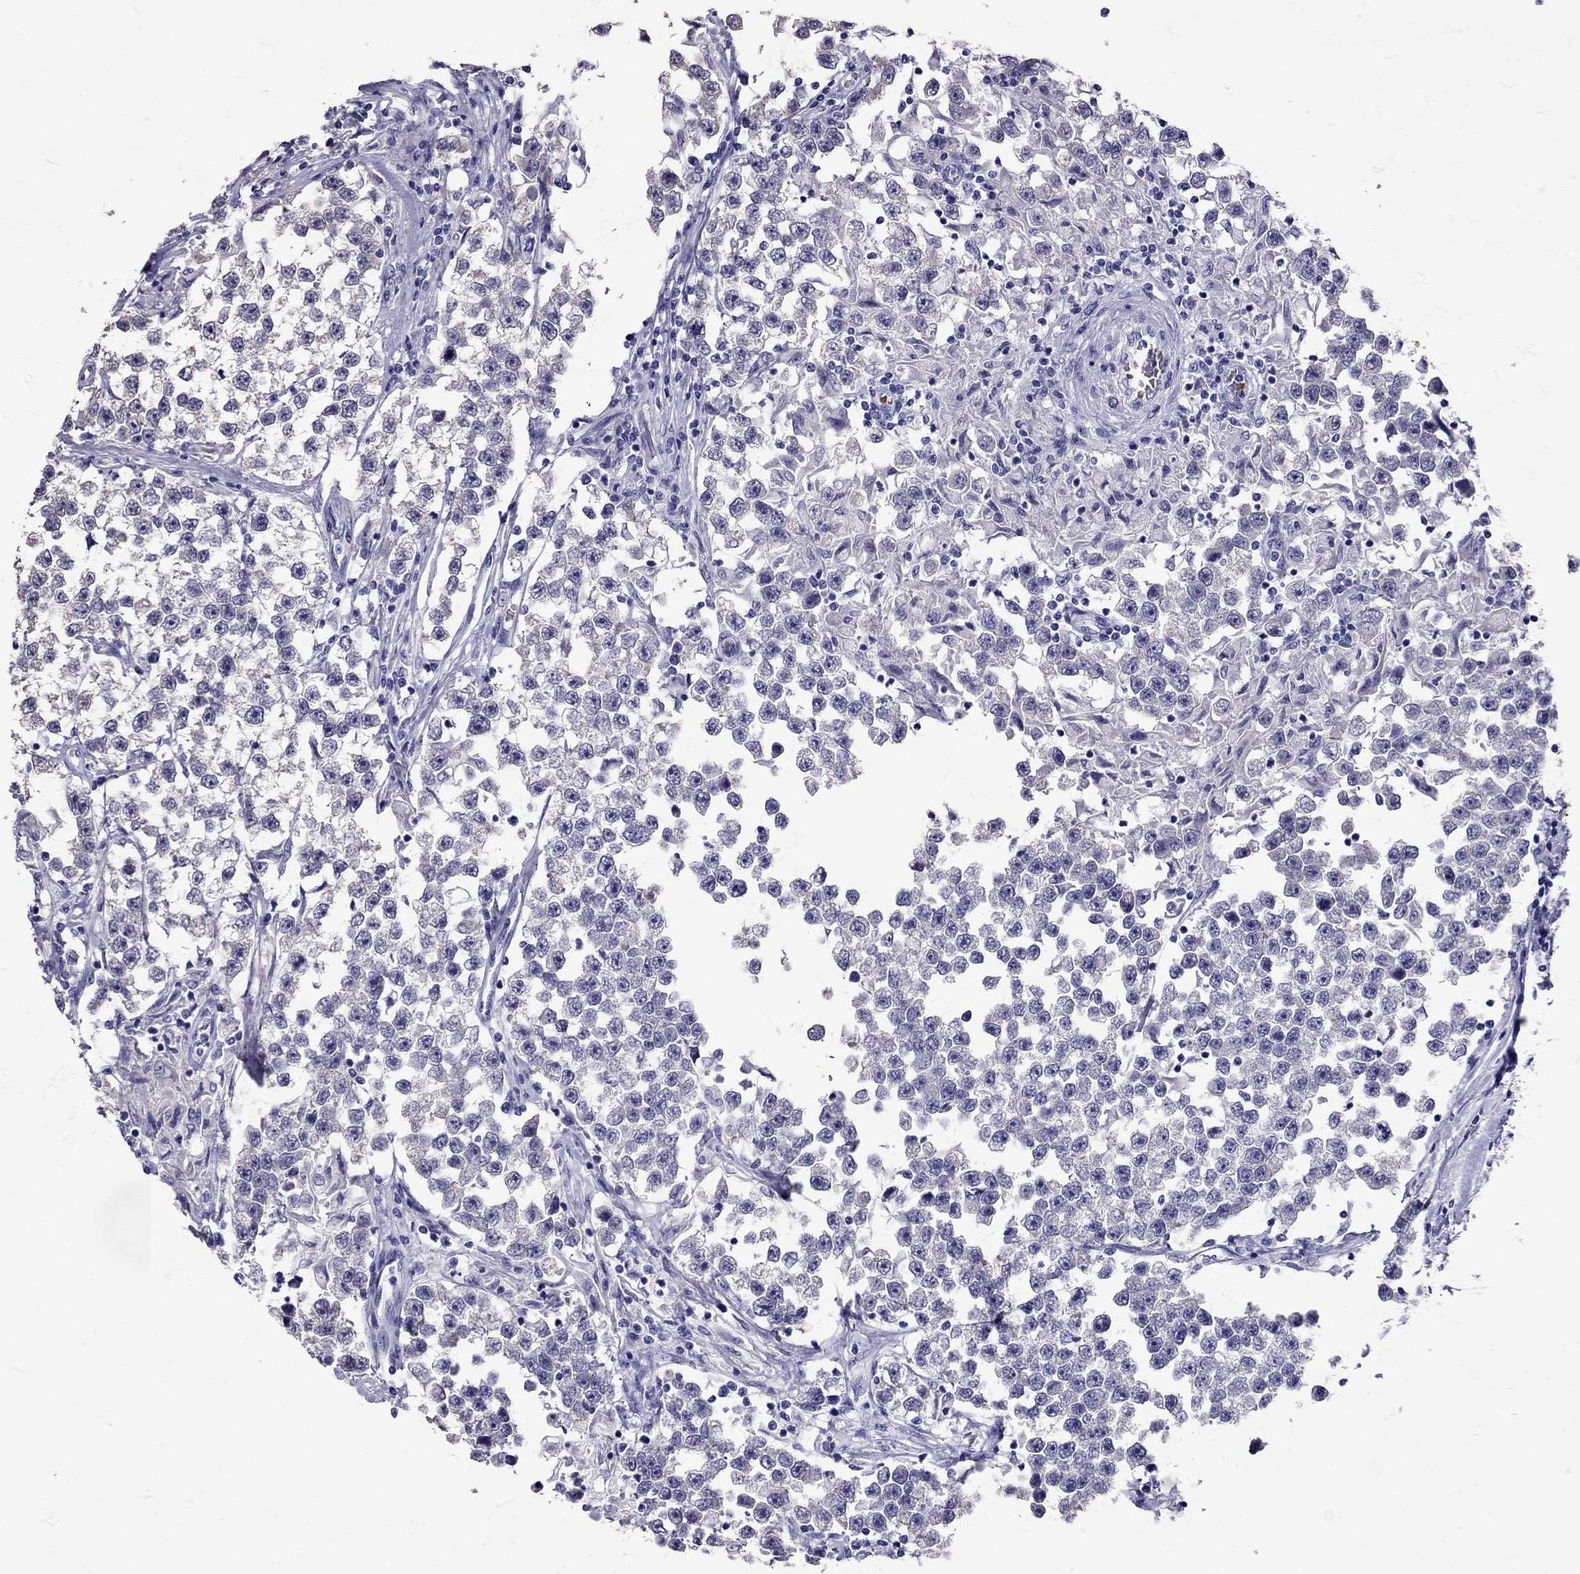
{"staining": {"intensity": "negative", "quantity": "none", "location": "none"}, "tissue": "testis cancer", "cell_type": "Tumor cells", "image_type": "cancer", "snomed": [{"axis": "morphology", "description": "Seminoma, NOS"}, {"axis": "topography", "description": "Testis"}], "caption": "There is no significant expression in tumor cells of testis cancer.", "gene": "TBR1", "patient": {"sex": "male", "age": 46}}